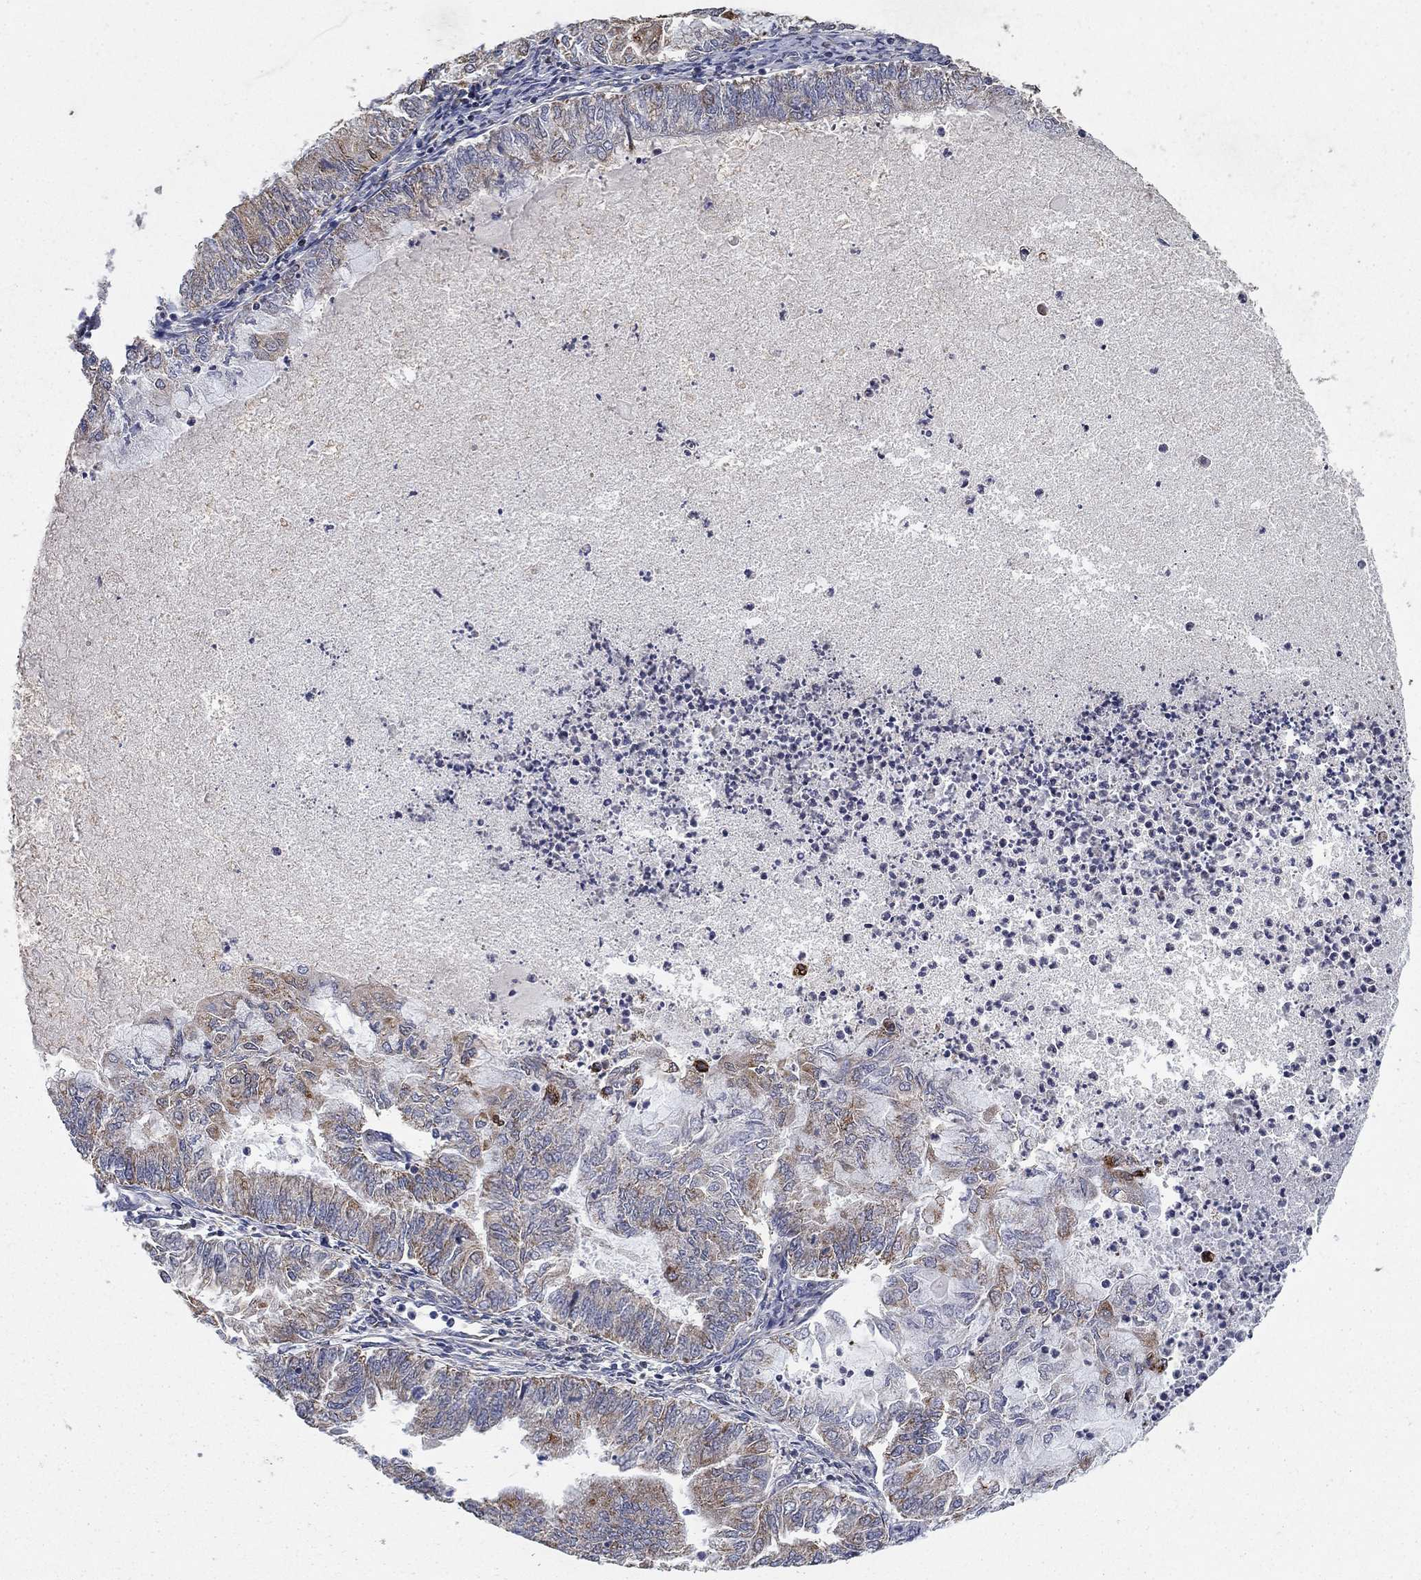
{"staining": {"intensity": "weak", "quantity": "<25%", "location": "cytoplasmic/membranous"}, "tissue": "endometrial cancer", "cell_type": "Tumor cells", "image_type": "cancer", "snomed": [{"axis": "morphology", "description": "Adenocarcinoma, NOS"}, {"axis": "topography", "description": "Endometrium"}], "caption": "Endometrial cancer (adenocarcinoma) stained for a protein using immunohistochemistry (IHC) reveals no staining tumor cells.", "gene": "GPSM1", "patient": {"sex": "female", "age": 59}}